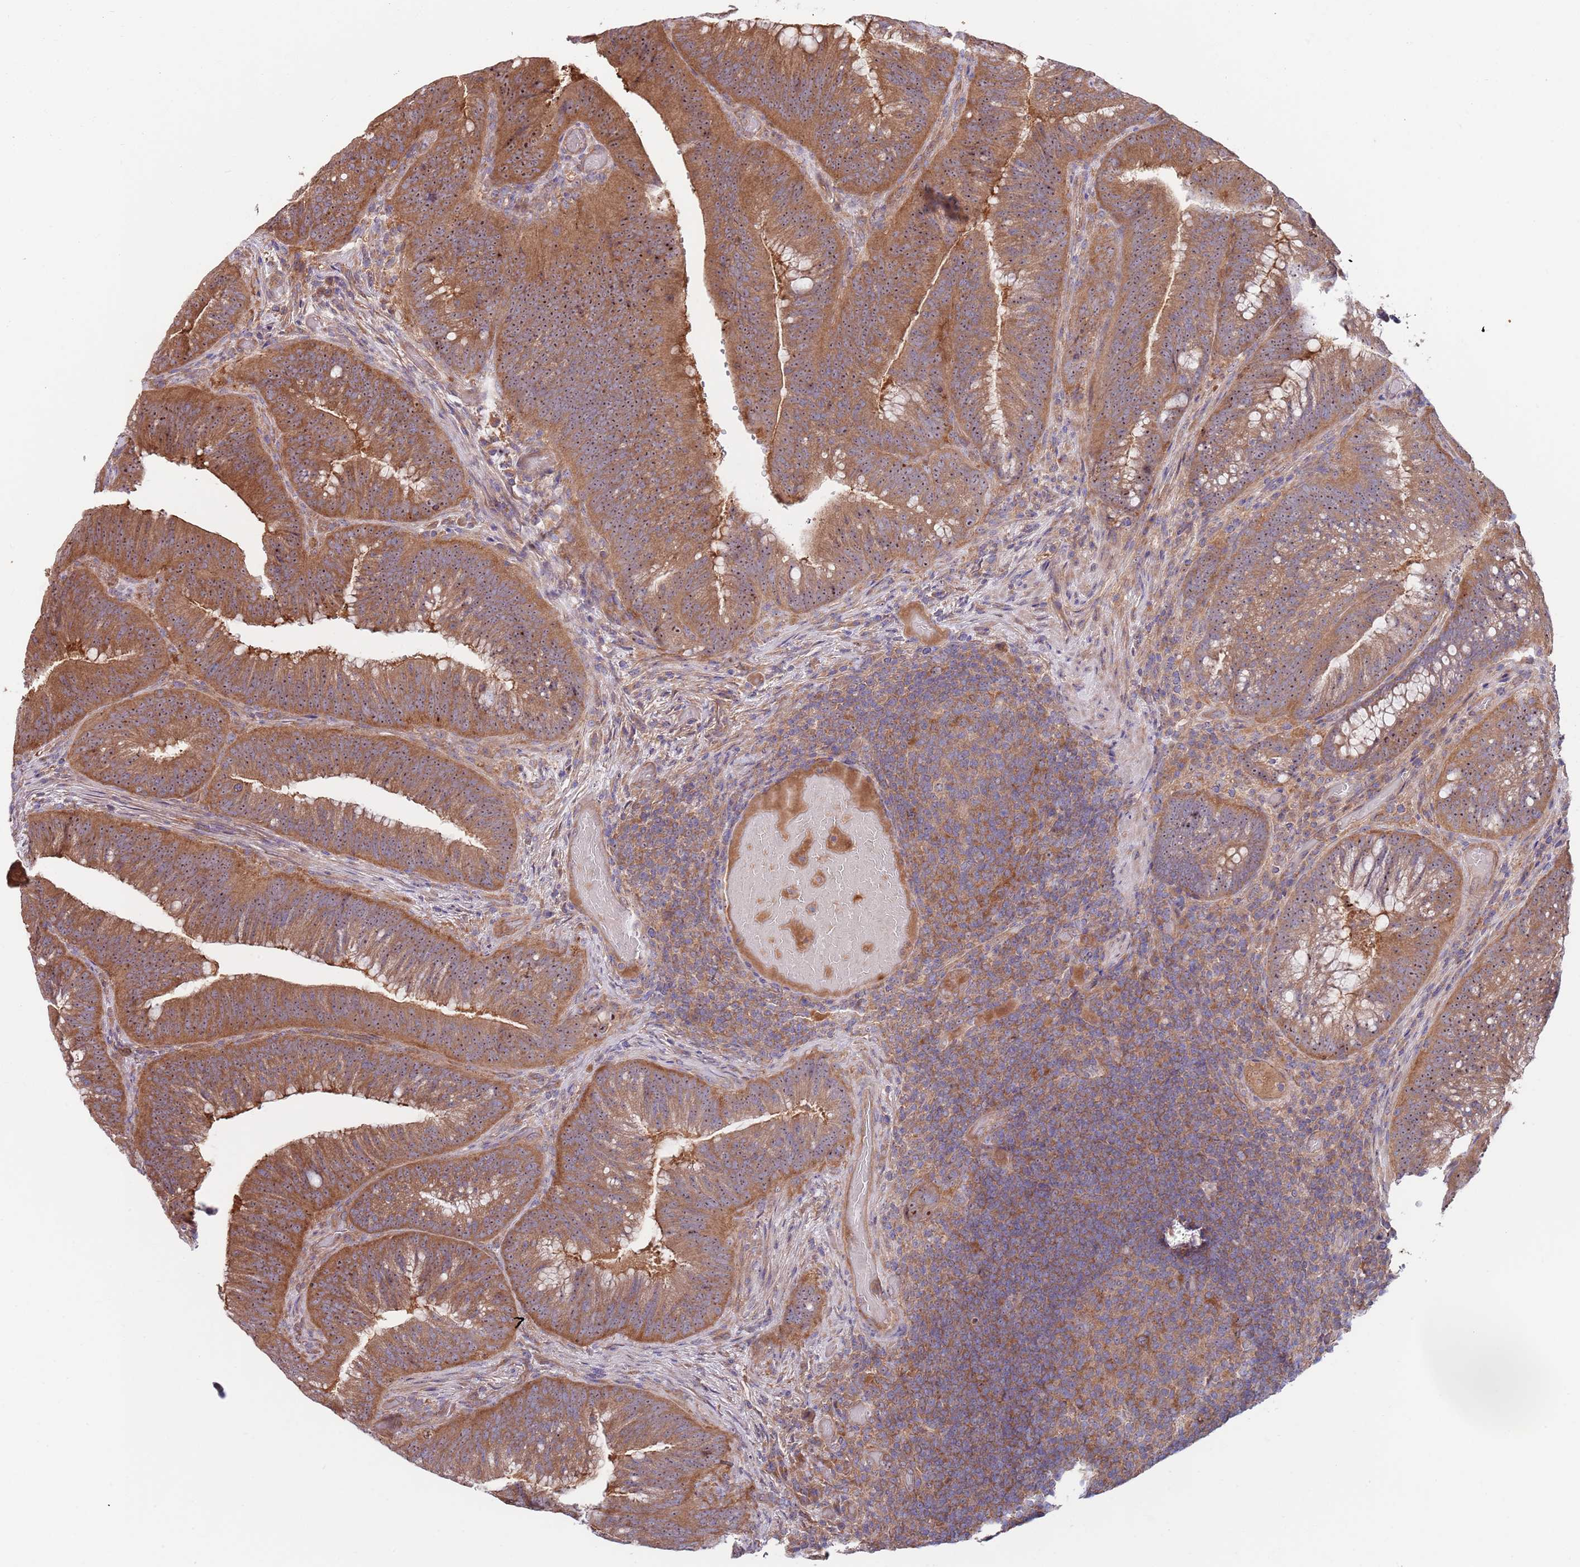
{"staining": {"intensity": "moderate", "quantity": ">75%", "location": "cytoplasmic/membranous,nuclear"}, "tissue": "colorectal cancer", "cell_type": "Tumor cells", "image_type": "cancer", "snomed": [{"axis": "morphology", "description": "Adenocarcinoma, NOS"}, {"axis": "topography", "description": "Colon"}], "caption": "IHC (DAB (3,3'-diaminobenzidine)) staining of human colorectal adenocarcinoma reveals moderate cytoplasmic/membranous and nuclear protein positivity in about >75% of tumor cells.", "gene": "EIF3F", "patient": {"sex": "female", "age": 43}}